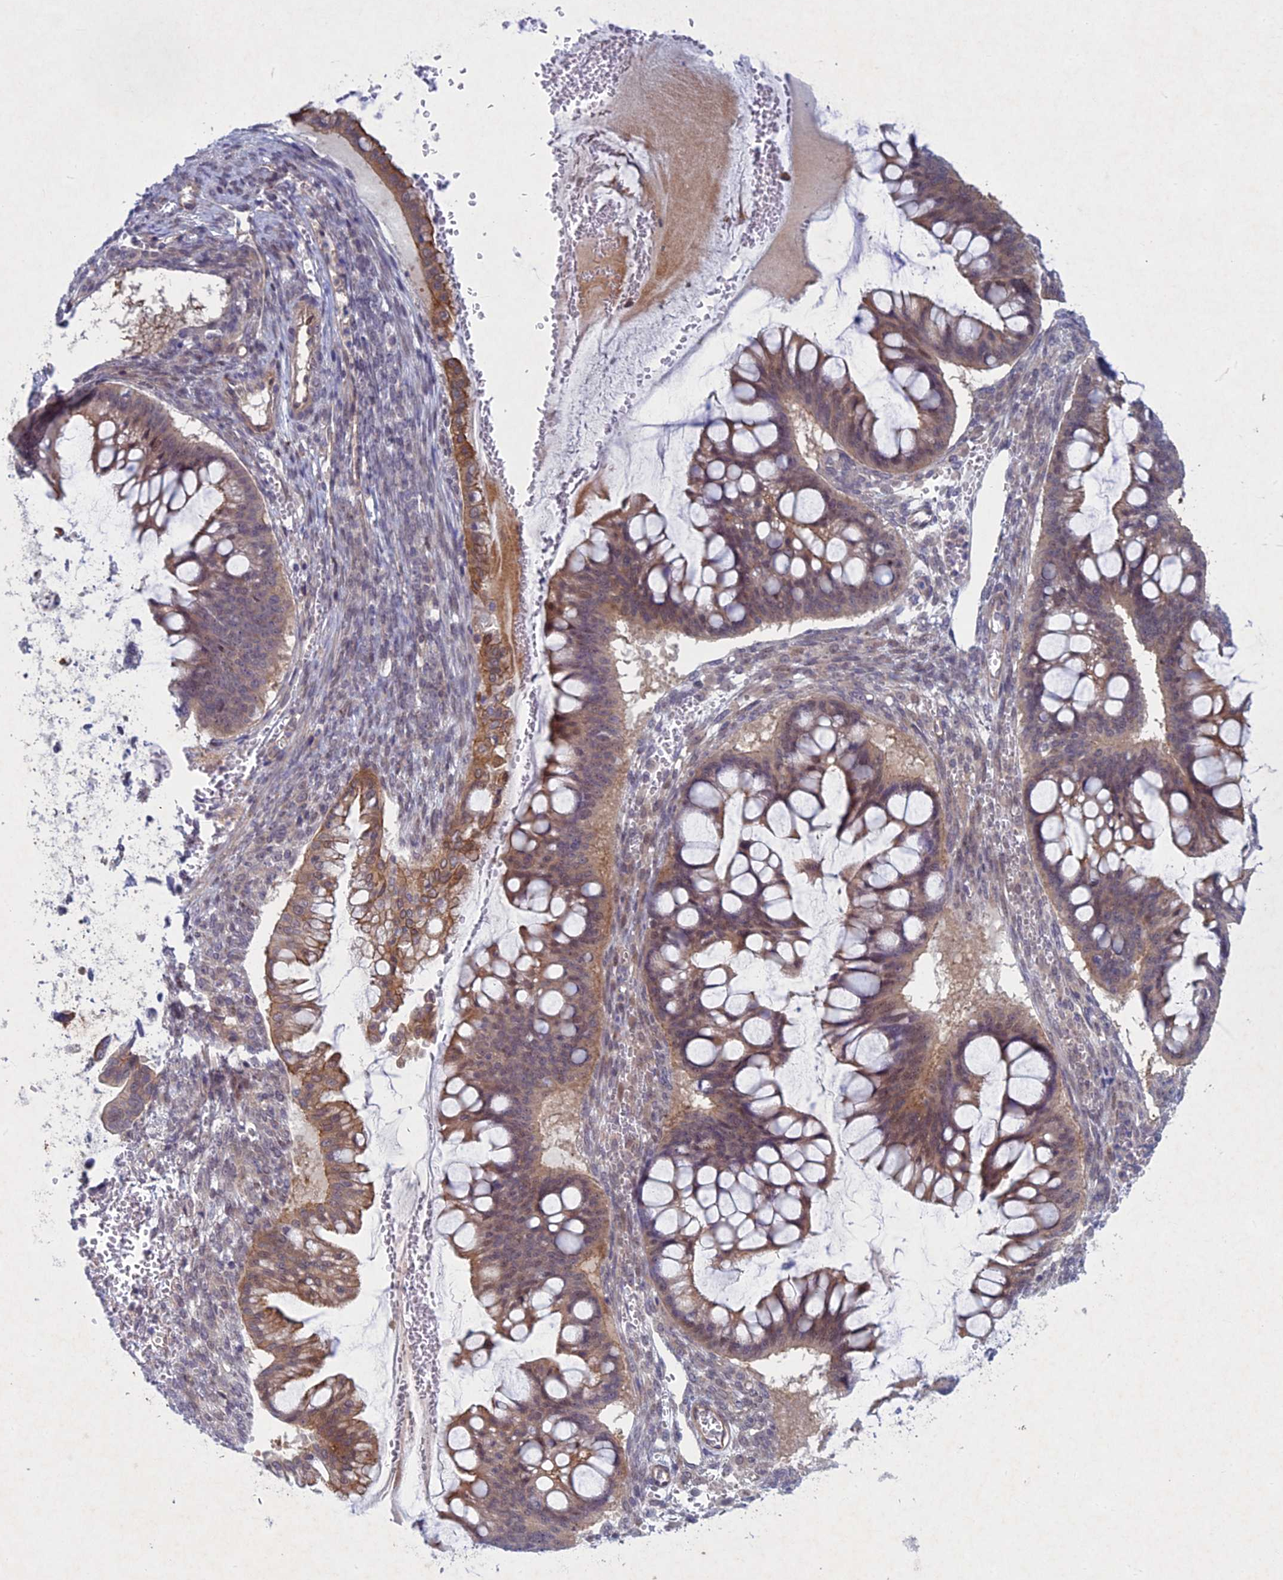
{"staining": {"intensity": "moderate", "quantity": "25%-75%", "location": "cytoplasmic/membranous"}, "tissue": "ovarian cancer", "cell_type": "Tumor cells", "image_type": "cancer", "snomed": [{"axis": "morphology", "description": "Cystadenocarcinoma, mucinous, NOS"}, {"axis": "topography", "description": "Ovary"}], "caption": "DAB immunohistochemical staining of mucinous cystadenocarcinoma (ovarian) demonstrates moderate cytoplasmic/membranous protein staining in approximately 25%-75% of tumor cells.", "gene": "PTHLH", "patient": {"sex": "female", "age": 73}}